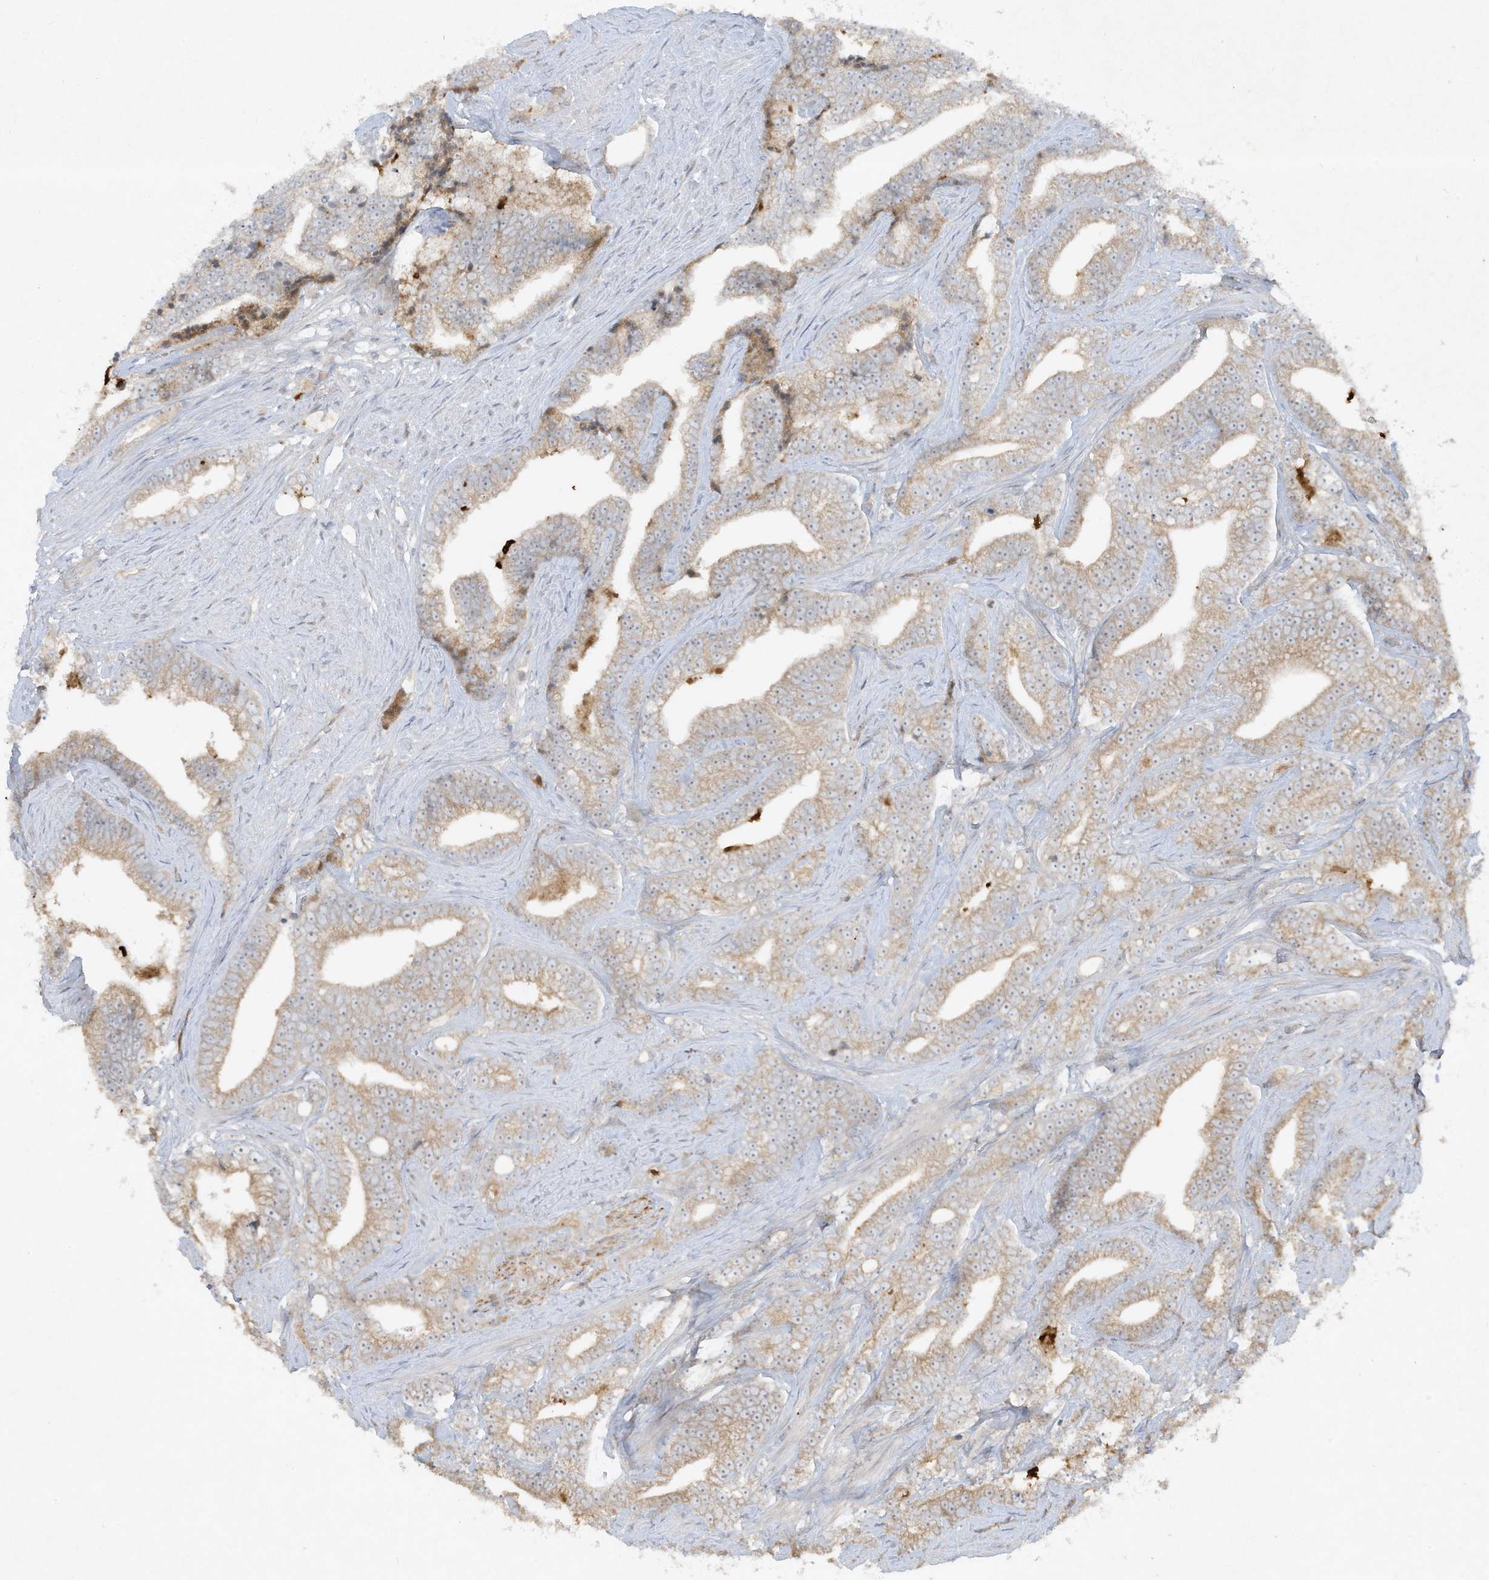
{"staining": {"intensity": "weak", "quantity": "25%-75%", "location": "cytoplasmic/membranous"}, "tissue": "prostate cancer", "cell_type": "Tumor cells", "image_type": "cancer", "snomed": [{"axis": "morphology", "description": "Adenocarcinoma, High grade"}, {"axis": "topography", "description": "Prostate and seminal vesicle, NOS"}], "caption": "A brown stain highlights weak cytoplasmic/membranous expression of a protein in prostate cancer tumor cells.", "gene": "FETUB", "patient": {"sex": "male", "age": 67}}